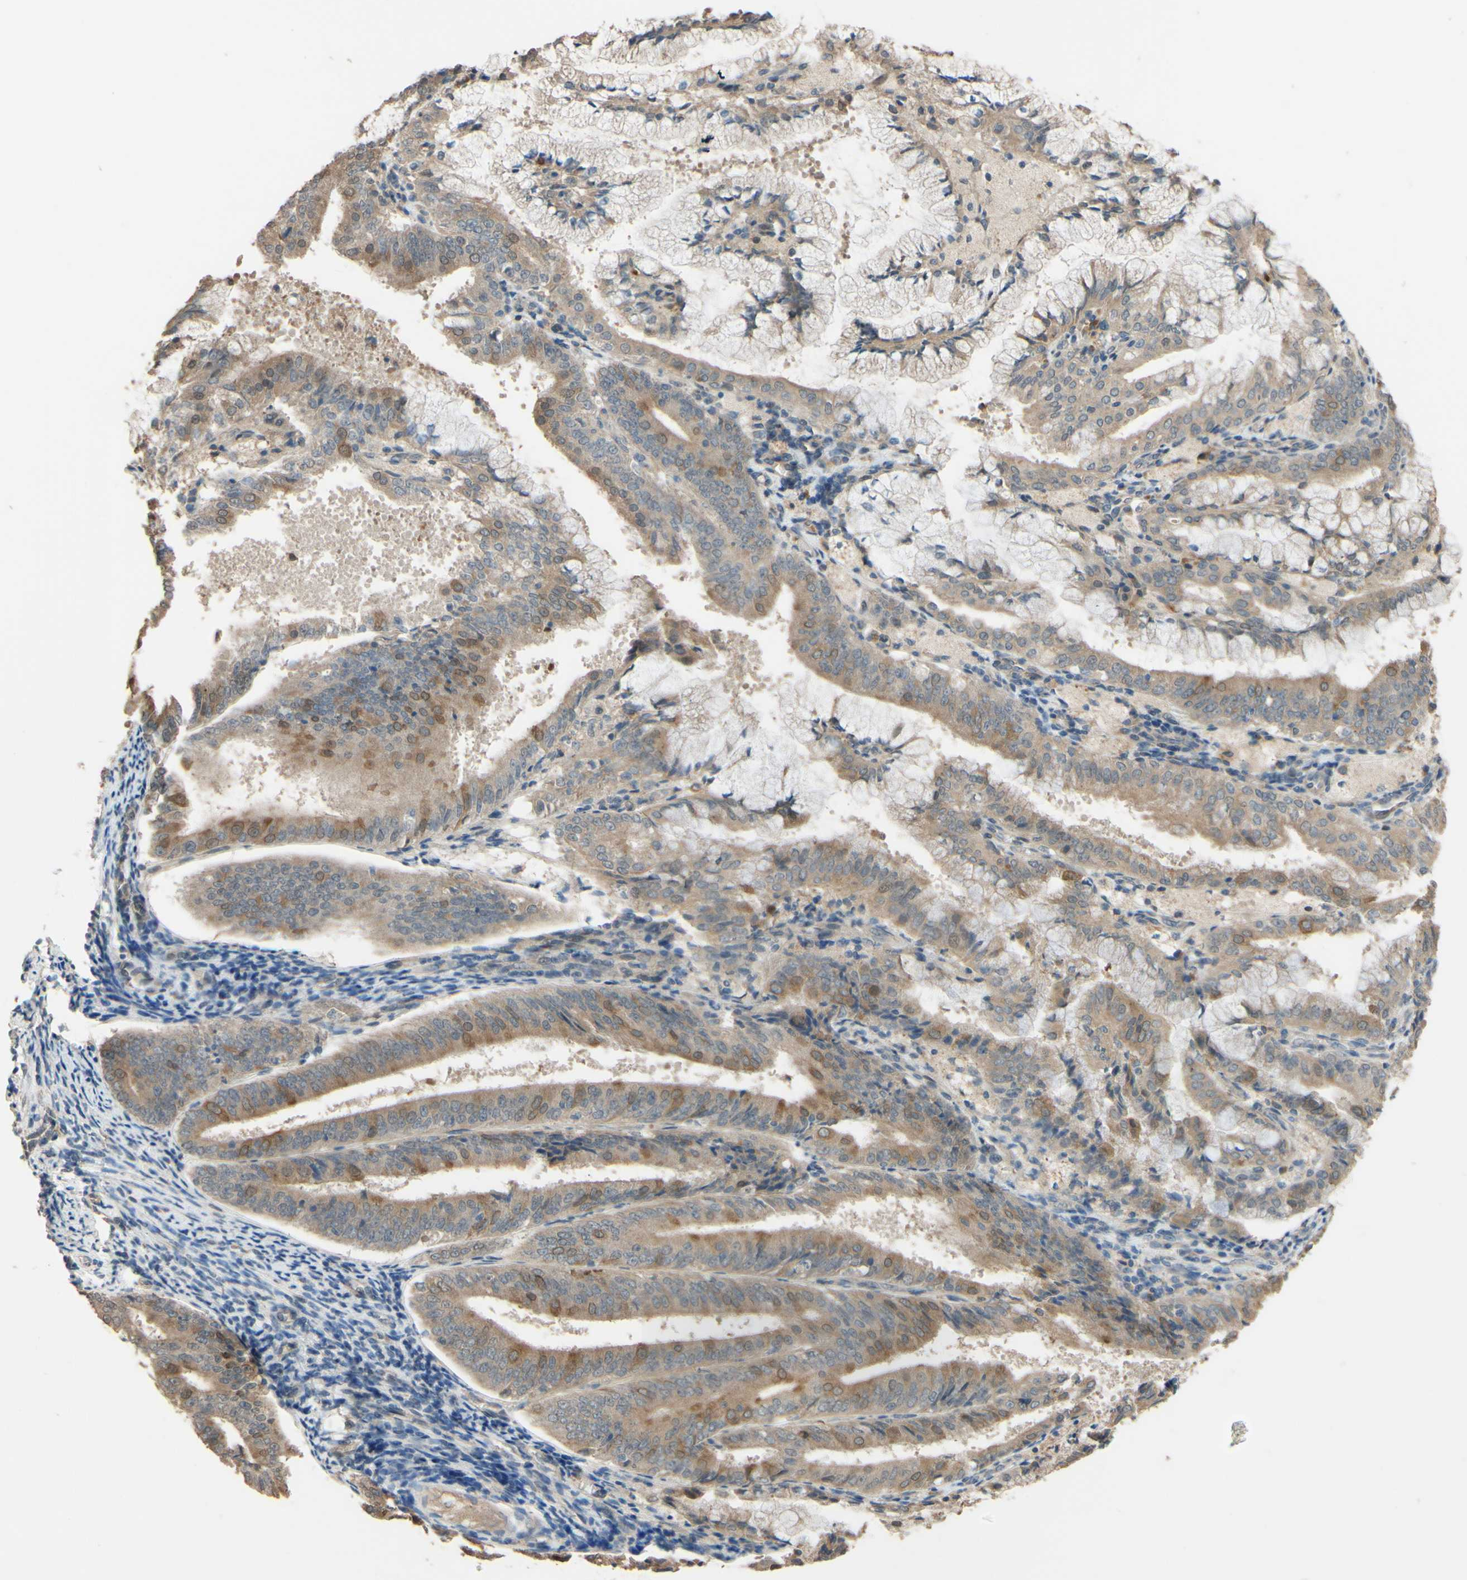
{"staining": {"intensity": "moderate", "quantity": ">75%", "location": "cytoplasmic/membranous"}, "tissue": "endometrial cancer", "cell_type": "Tumor cells", "image_type": "cancer", "snomed": [{"axis": "morphology", "description": "Adenocarcinoma, NOS"}, {"axis": "topography", "description": "Endometrium"}], "caption": "Immunohistochemical staining of endometrial adenocarcinoma exhibits medium levels of moderate cytoplasmic/membranous protein expression in about >75% of tumor cells. (DAB (3,3'-diaminobenzidine) IHC, brown staining for protein, blue staining for nuclei).", "gene": "SMIM19", "patient": {"sex": "female", "age": 63}}